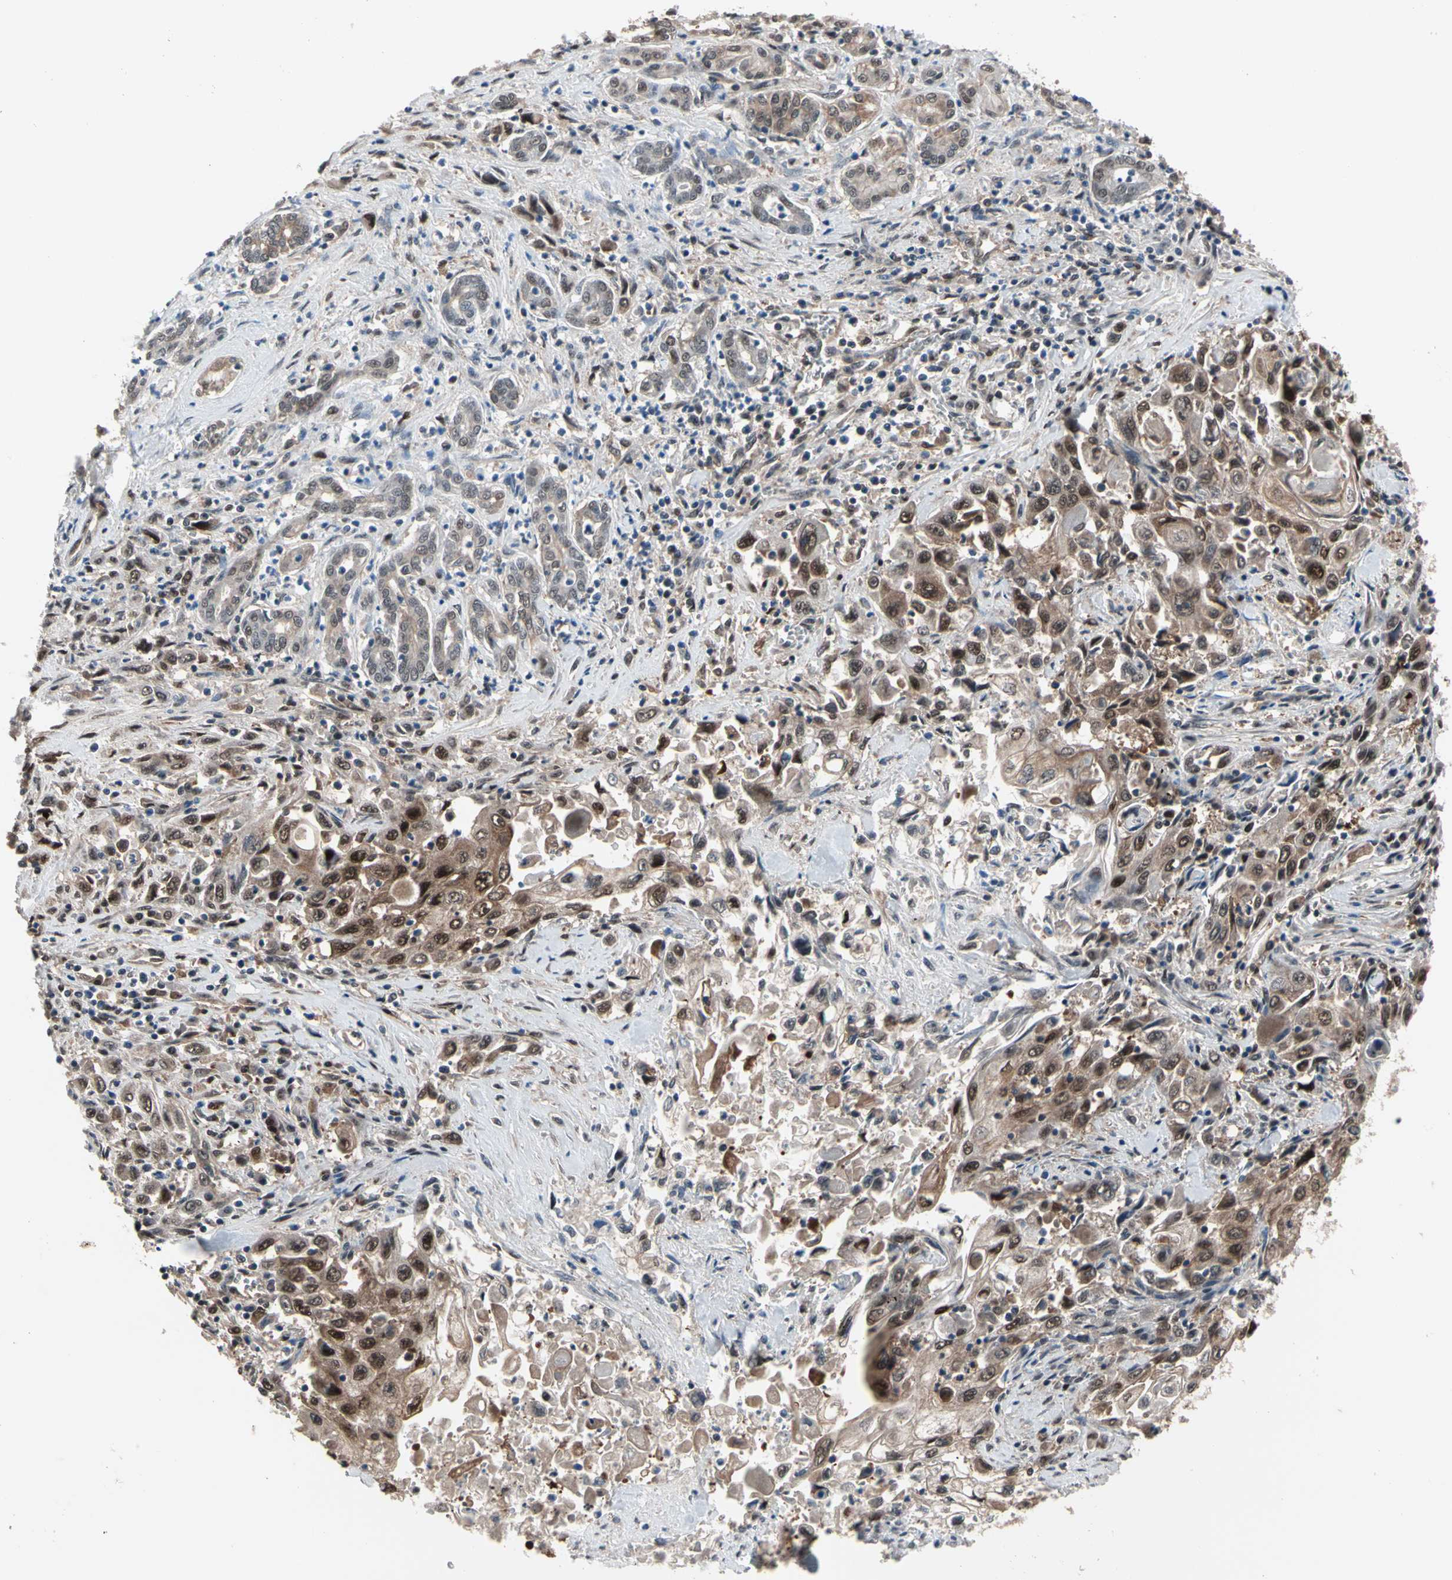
{"staining": {"intensity": "moderate", "quantity": ">75%", "location": "cytoplasmic/membranous,nuclear"}, "tissue": "pancreatic cancer", "cell_type": "Tumor cells", "image_type": "cancer", "snomed": [{"axis": "morphology", "description": "Adenocarcinoma, NOS"}, {"axis": "topography", "description": "Pancreas"}], "caption": "Moderate cytoplasmic/membranous and nuclear protein positivity is identified in about >75% of tumor cells in pancreatic cancer. The protein of interest is stained brown, and the nuclei are stained in blue (DAB (3,3'-diaminobenzidine) IHC with brightfield microscopy, high magnification).", "gene": "PSMA2", "patient": {"sex": "male", "age": 70}}